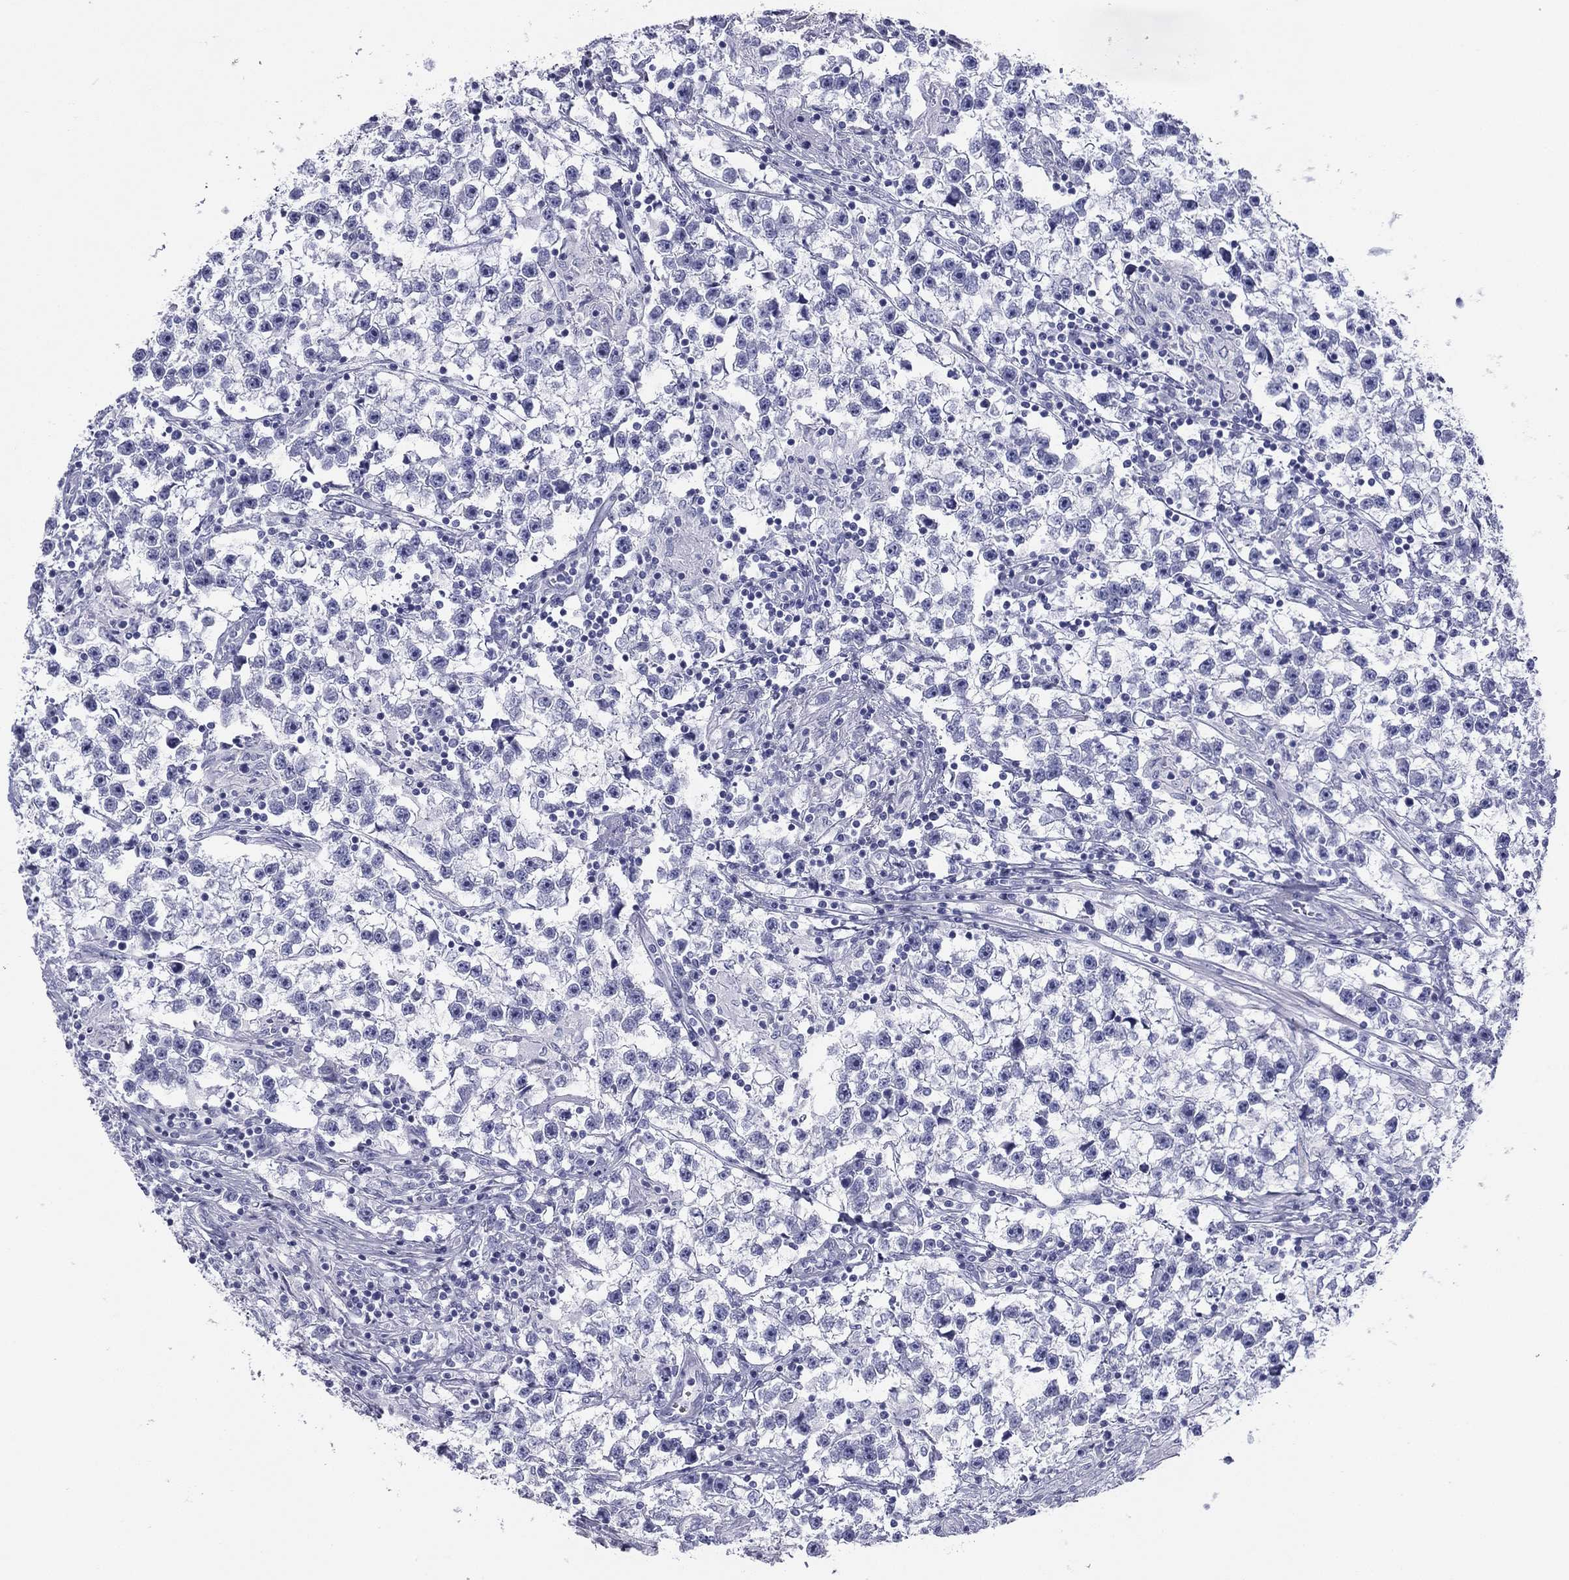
{"staining": {"intensity": "negative", "quantity": "none", "location": "none"}, "tissue": "testis cancer", "cell_type": "Tumor cells", "image_type": "cancer", "snomed": [{"axis": "morphology", "description": "Seminoma, NOS"}, {"axis": "topography", "description": "Testis"}], "caption": "Protein analysis of seminoma (testis) exhibits no significant positivity in tumor cells. (IHC, brightfield microscopy, high magnification).", "gene": "ZP2", "patient": {"sex": "male", "age": 59}}